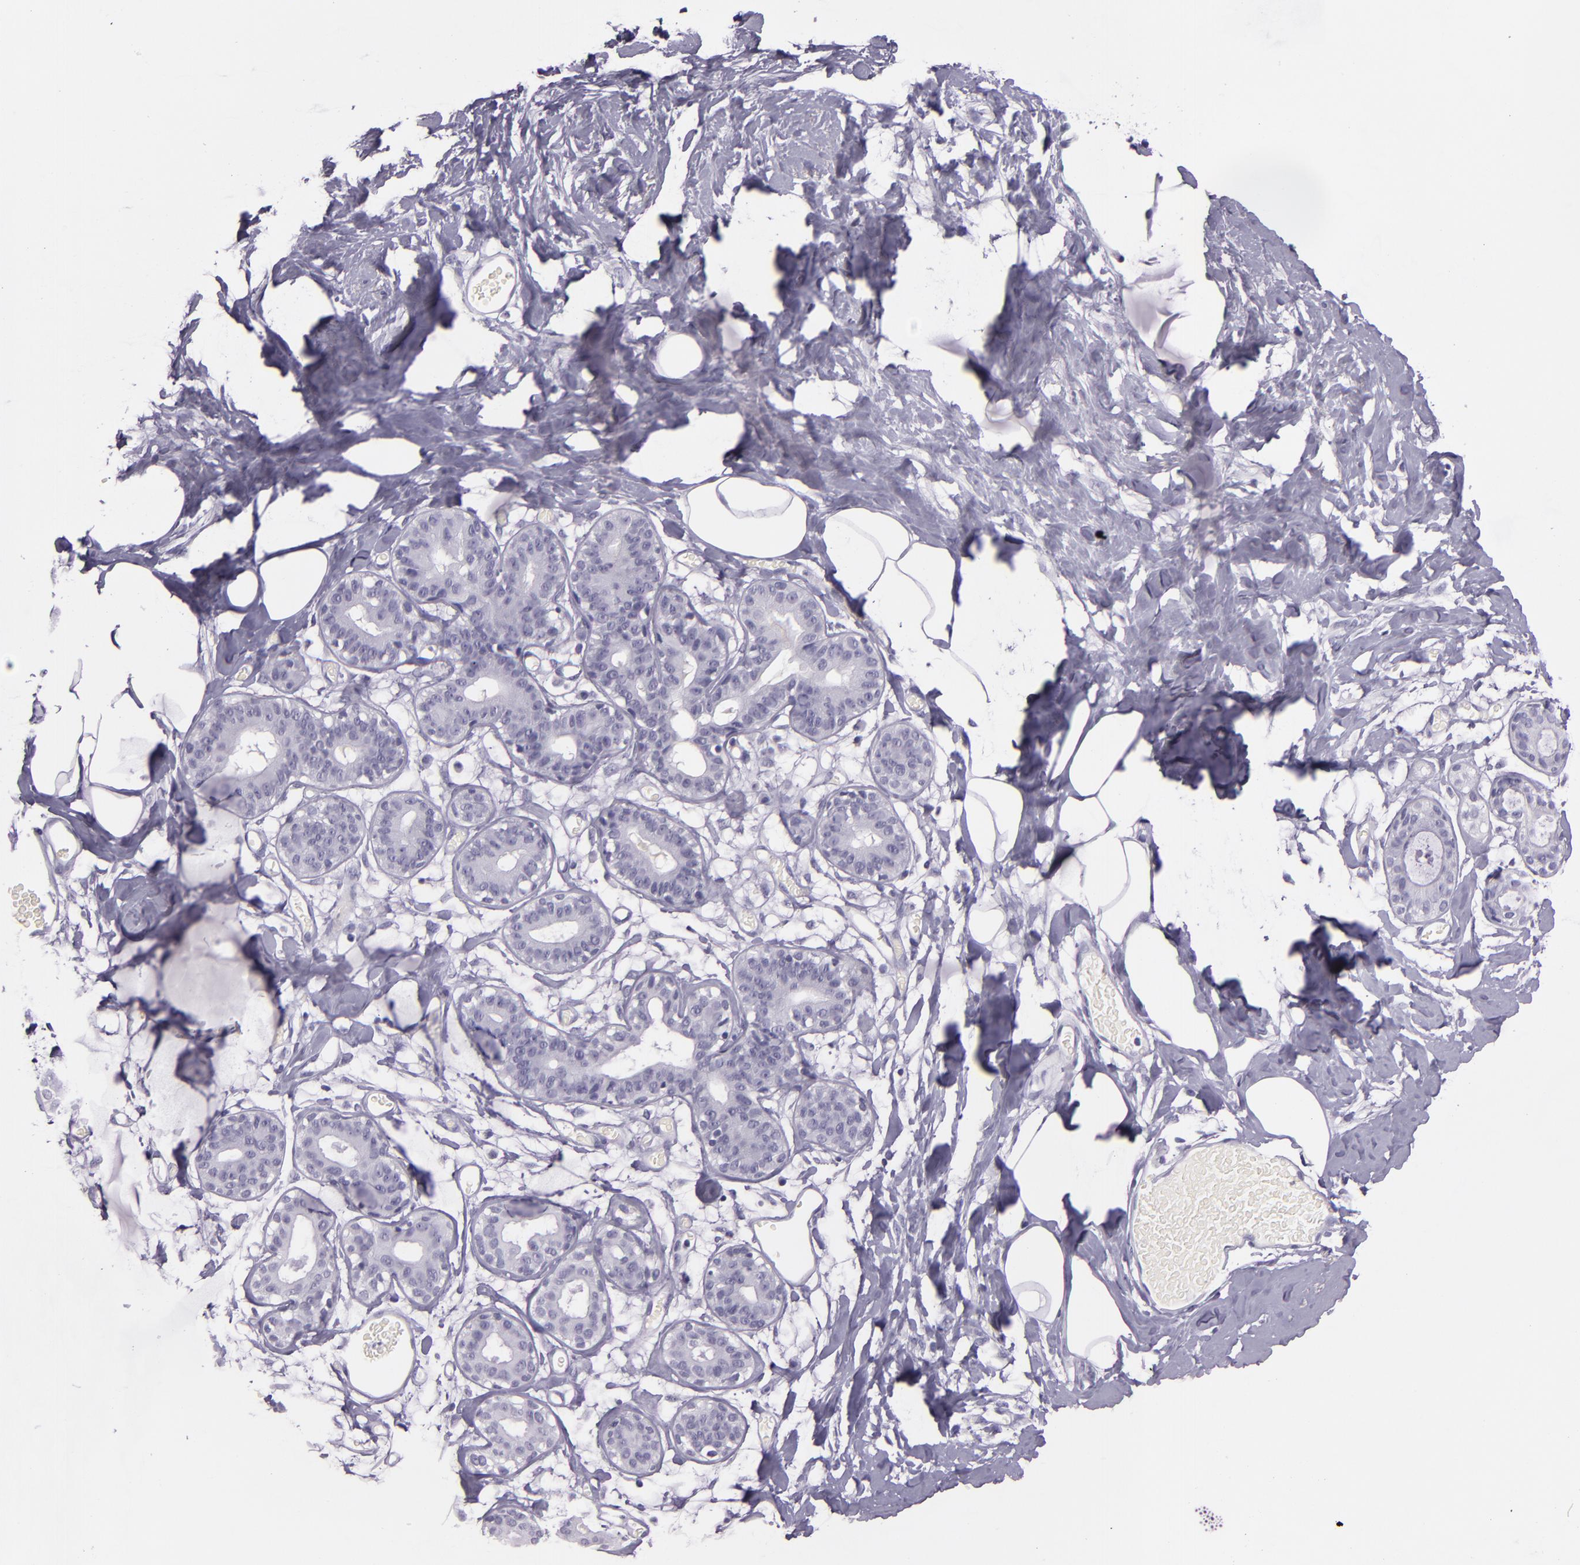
{"staining": {"intensity": "negative", "quantity": "none", "location": "none"}, "tissue": "breast", "cell_type": "Adipocytes", "image_type": "normal", "snomed": [{"axis": "morphology", "description": "Normal tissue, NOS"}, {"axis": "topography", "description": "Breast"}], "caption": "High power microscopy photomicrograph of an IHC photomicrograph of unremarkable breast, revealing no significant positivity in adipocytes.", "gene": "INA", "patient": {"sex": "female", "age": 23}}